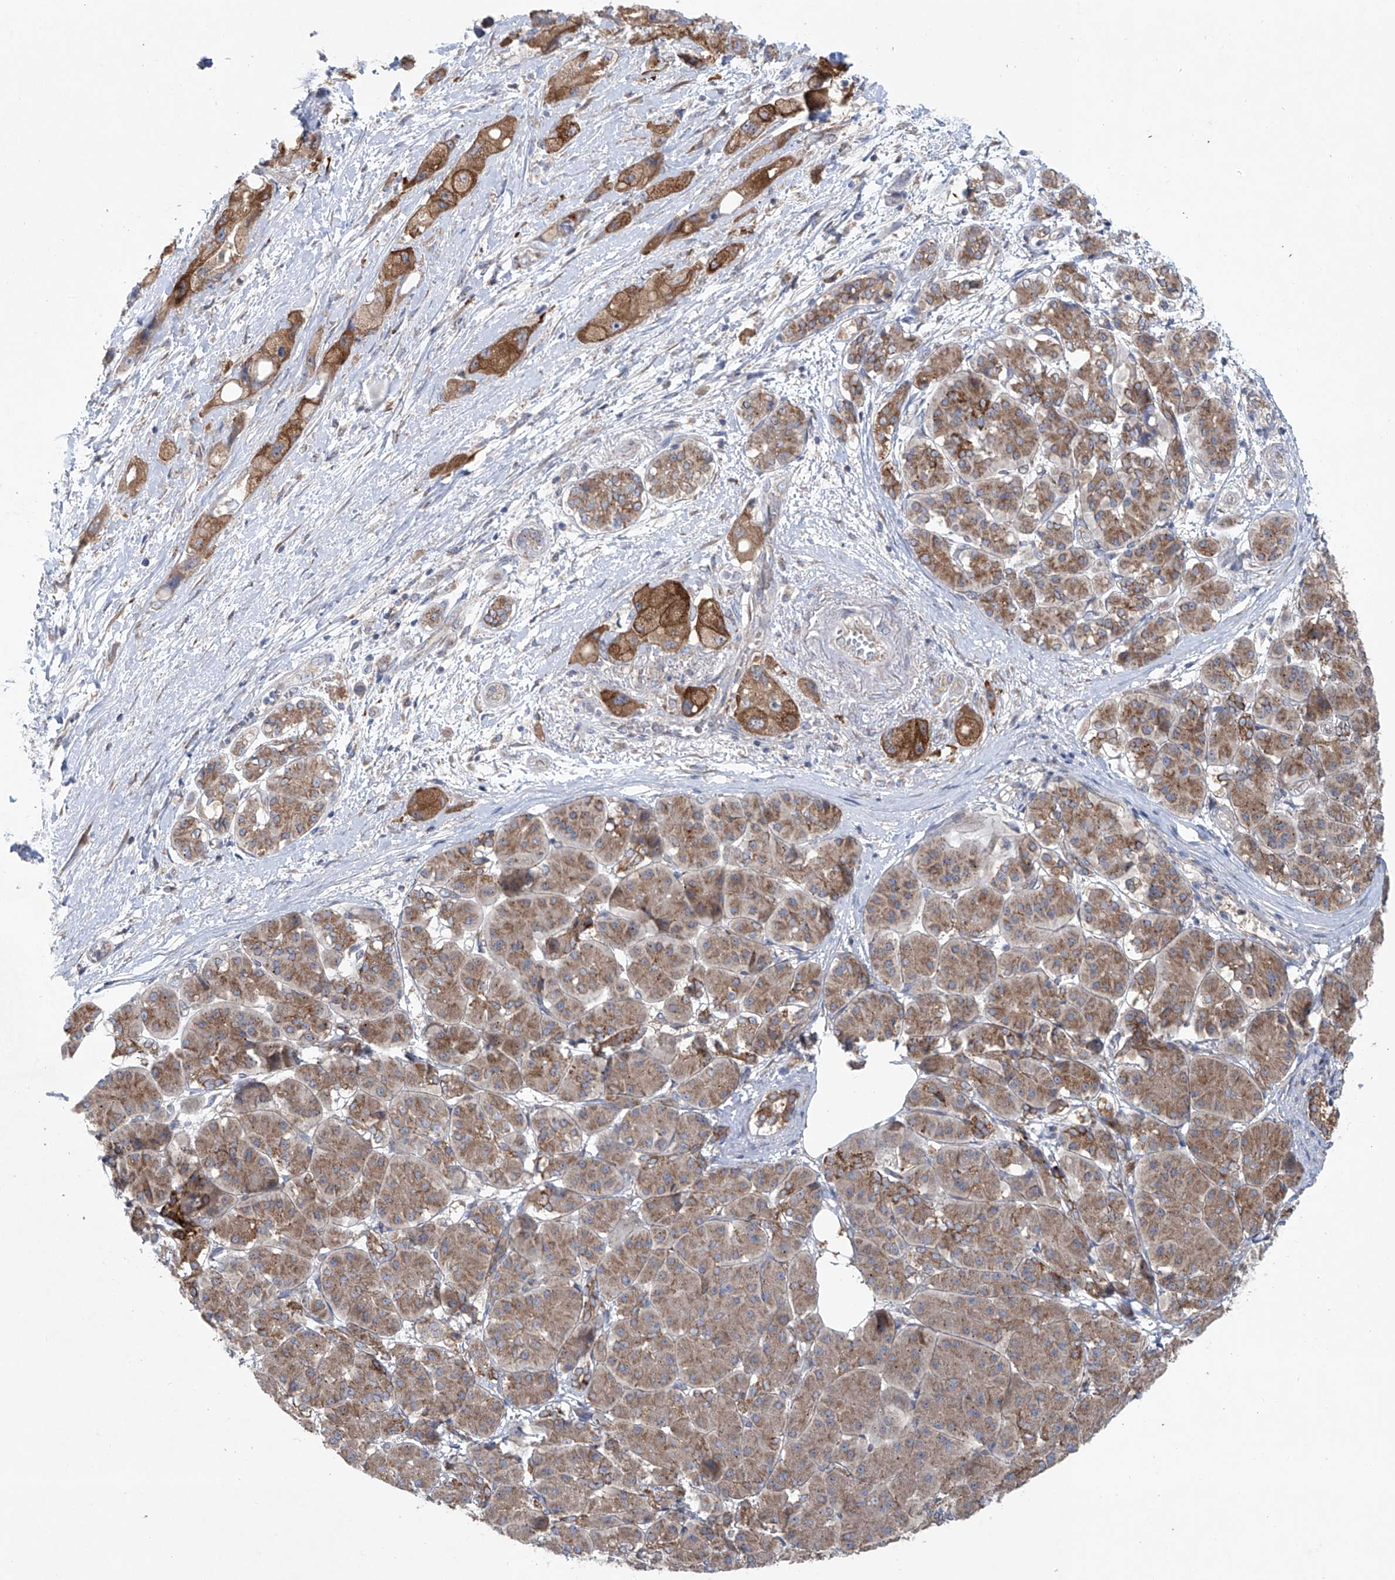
{"staining": {"intensity": "moderate", "quantity": ">75%", "location": "cytoplasmic/membranous"}, "tissue": "pancreatic cancer", "cell_type": "Tumor cells", "image_type": "cancer", "snomed": [{"axis": "morphology", "description": "Normal tissue, NOS"}, {"axis": "morphology", "description": "Adenocarcinoma, NOS"}, {"axis": "topography", "description": "Pancreas"}], "caption": "IHC photomicrograph of human adenocarcinoma (pancreatic) stained for a protein (brown), which demonstrates medium levels of moderate cytoplasmic/membranous positivity in approximately >75% of tumor cells.", "gene": "KLC4", "patient": {"sex": "female", "age": 68}}